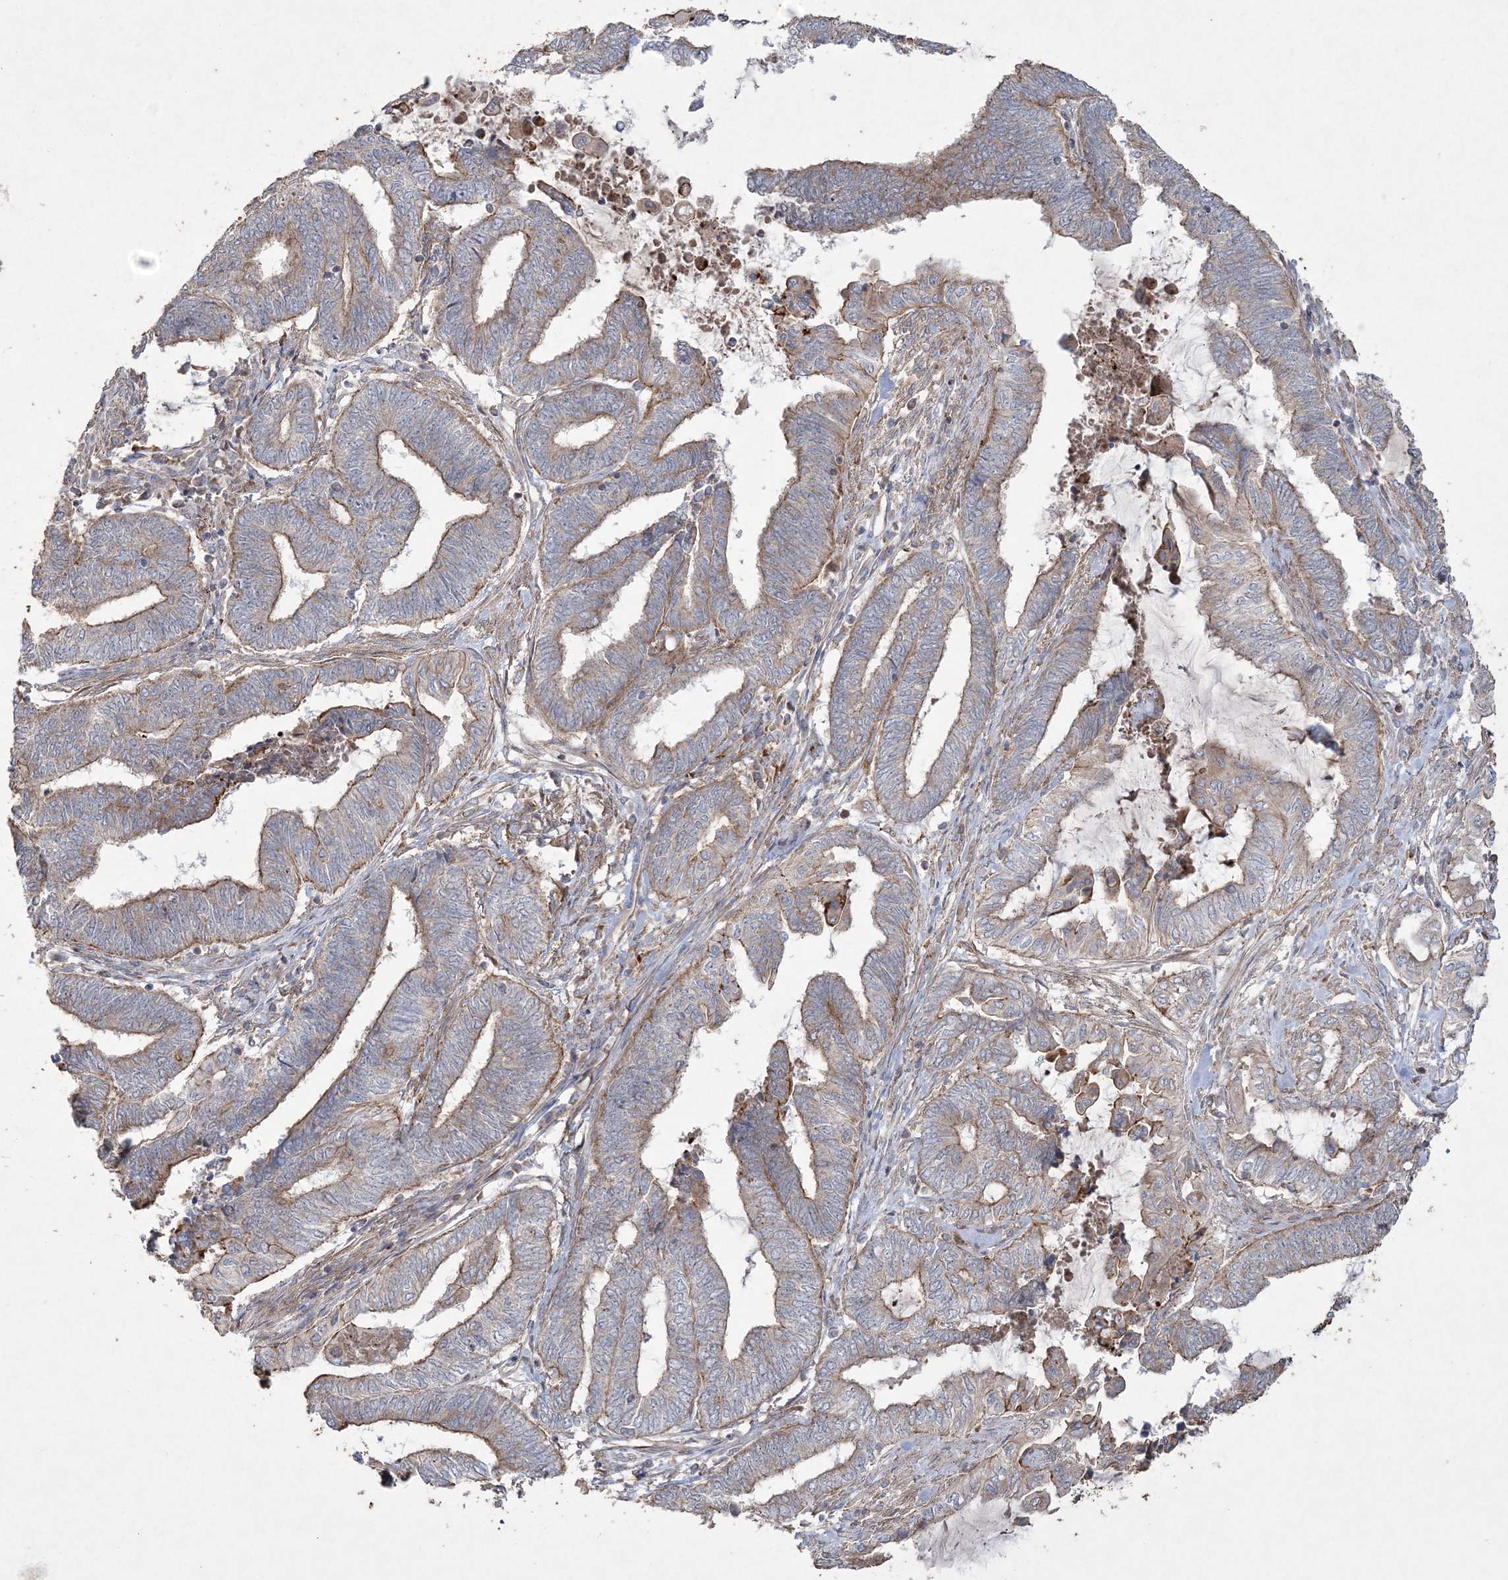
{"staining": {"intensity": "moderate", "quantity": "<25%", "location": "cytoplasmic/membranous"}, "tissue": "endometrial cancer", "cell_type": "Tumor cells", "image_type": "cancer", "snomed": [{"axis": "morphology", "description": "Adenocarcinoma, NOS"}, {"axis": "topography", "description": "Uterus"}, {"axis": "topography", "description": "Endometrium"}], "caption": "About <25% of tumor cells in human endometrial adenocarcinoma display moderate cytoplasmic/membranous protein staining as visualized by brown immunohistochemical staining.", "gene": "TTC7A", "patient": {"sex": "female", "age": 70}}